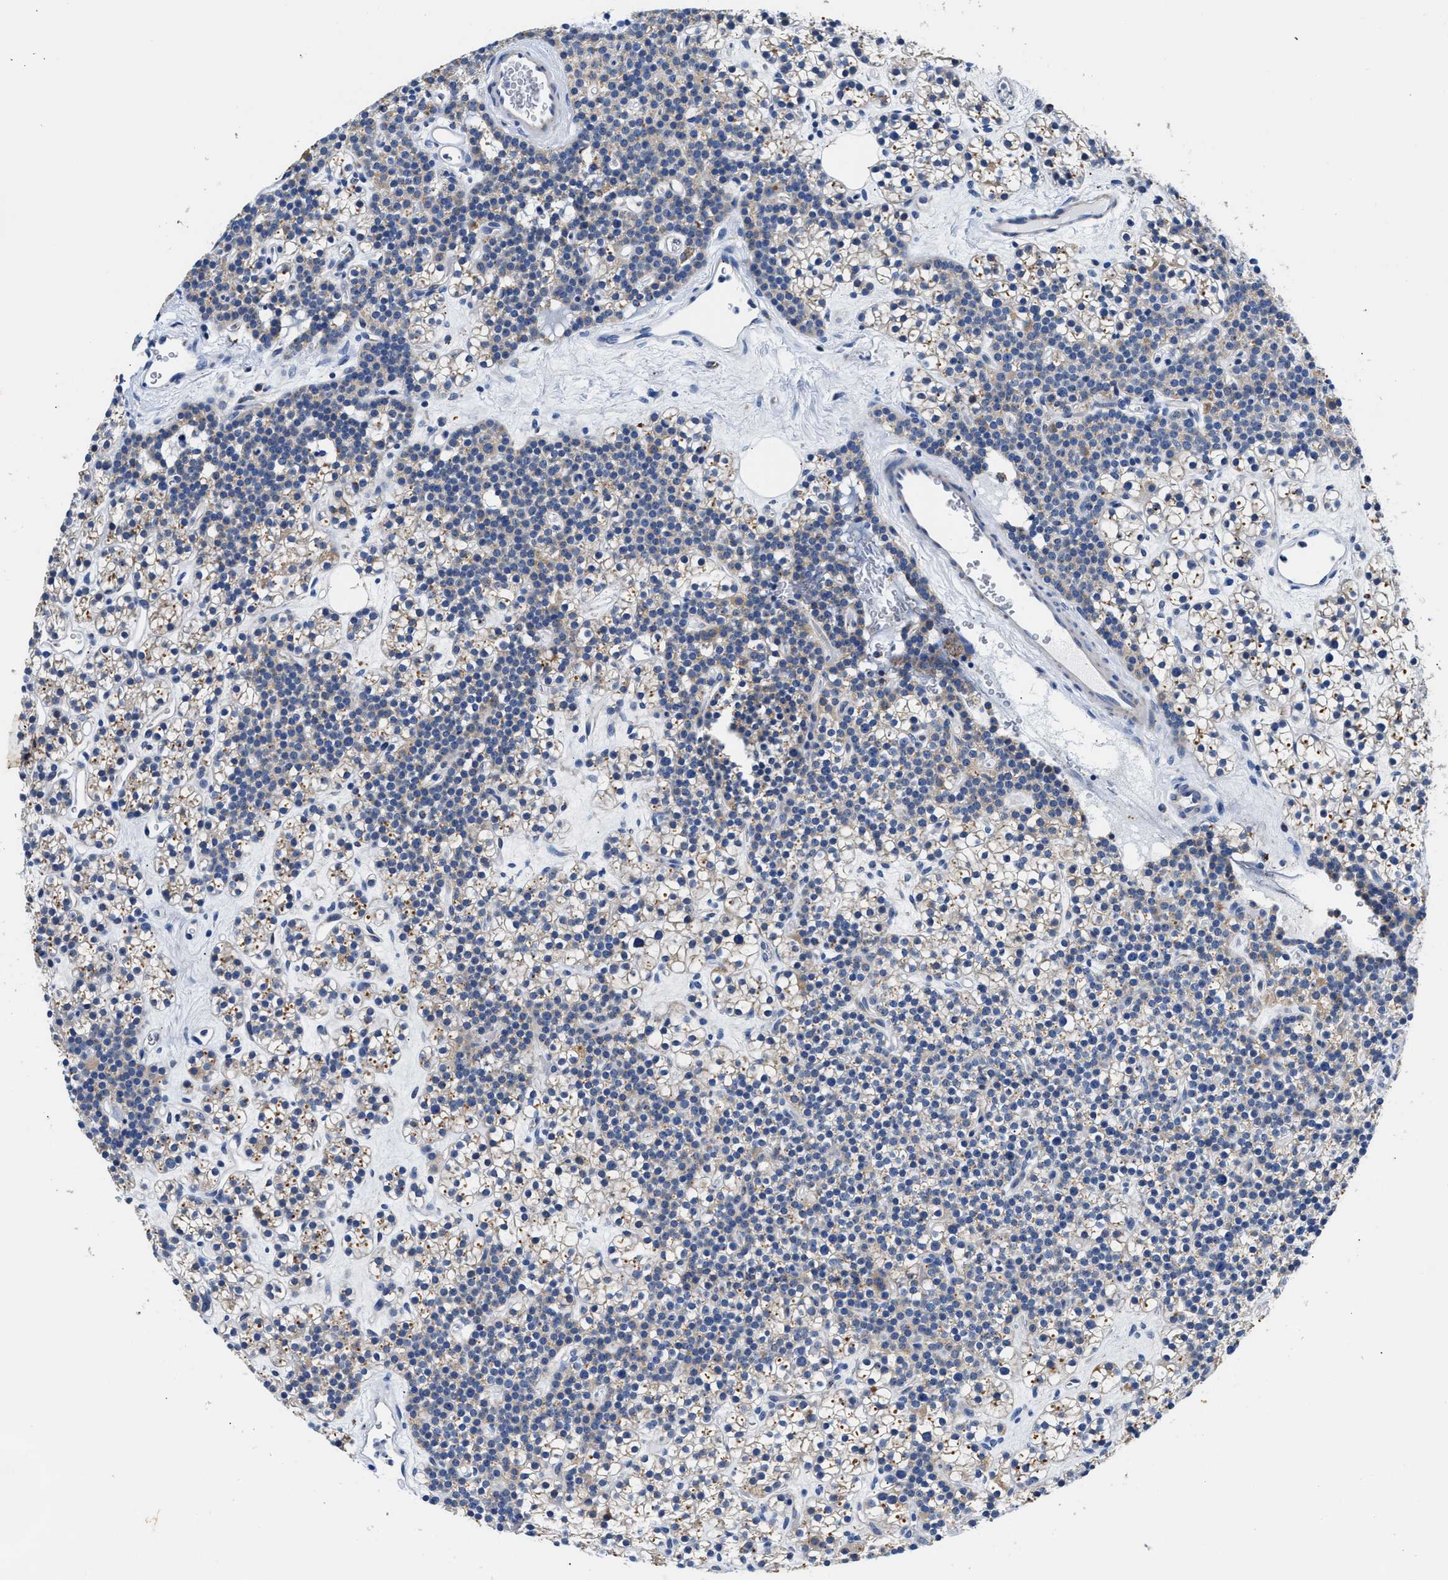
{"staining": {"intensity": "weak", "quantity": ">75%", "location": "cytoplasmic/membranous"}, "tissue": "parathyroid gland", "cell_type": "Glandular cells", "image_type": "normal", "snomed": [{"axis": "morphology", "description": "Normal tissue, NOS"}, {"axis": "morphology", "description": "Adenoma, NOS"}, {"axis": "topography", "description": "Parathyroid gland"}], "caption": "IHC micrograph of benign parathyroid gland: parathyroid gland stained using IHC demonstrates low levels of weak protein expression localized specifically in the cytoplasmic/membranous of glandular cells, appearing as a cytoplasmic/membranous brown color.", "gene": "ACADVL", "patient": {"sex": "female", "age": 54}}